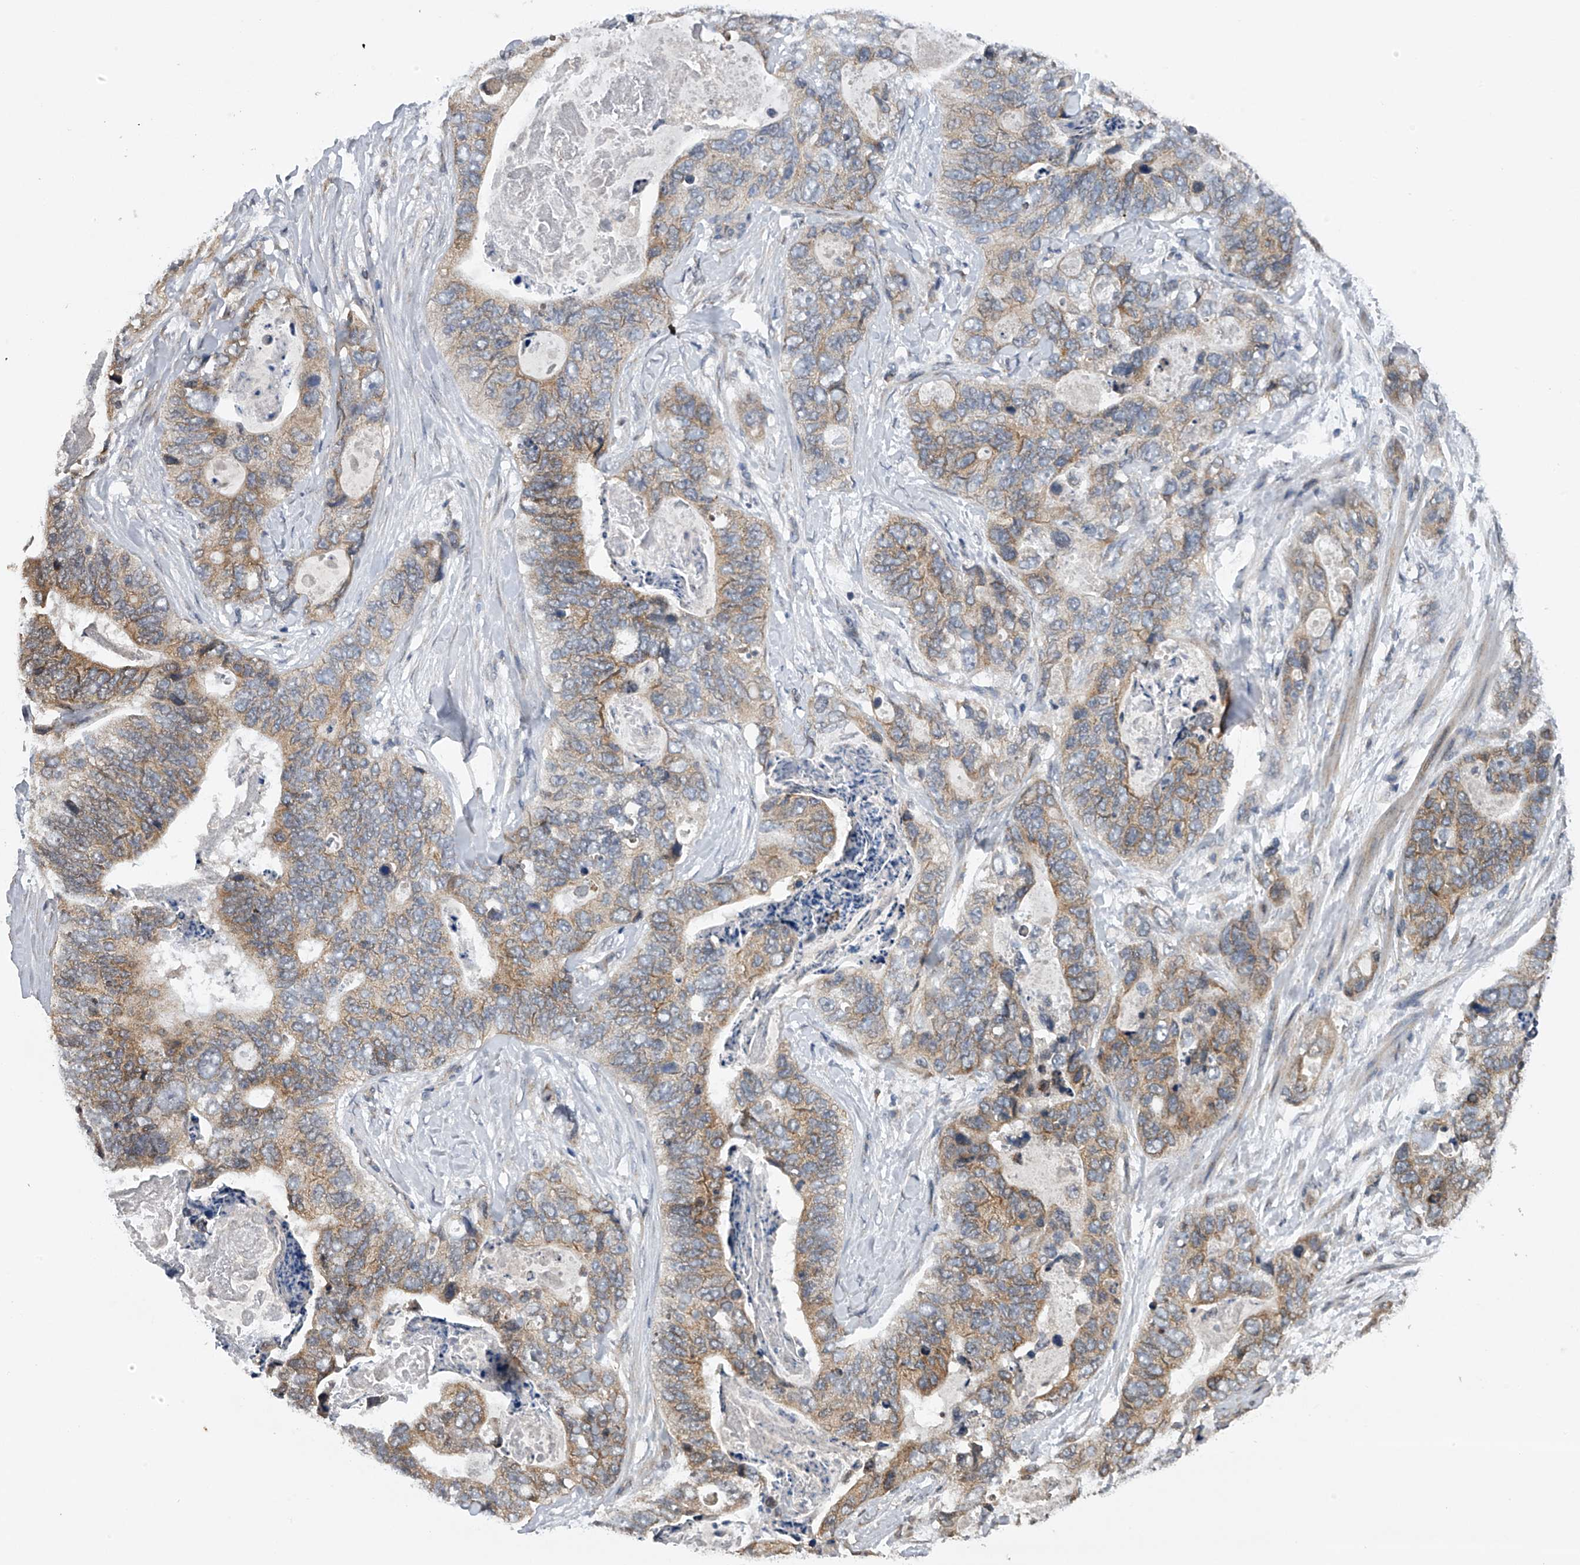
{"staining": {"intensity": "moderate", "quantity": "25%-75%", "location": "cytoplasmic/membranous"}, "tissue": "stomach cancer", "cell_type": "Tumor cells", "image_type": "cancer", "snomed": [{"axis": "morphology", "description": "Adenocarcinoma, NOS"}, {"axis": "topography", "description": "Stomach"}], "caption": "Immunohistochemical staining of stomach cancer (adenocarcinoma) reveals medium levels of moderate cytoplasmic/membranous protein expression in about 25%-75% of tumor cells. (IHC, brightfield microscopy, high magnification).", "gene": "RNF5", "patient": {"sex": "female", "age": 89}}